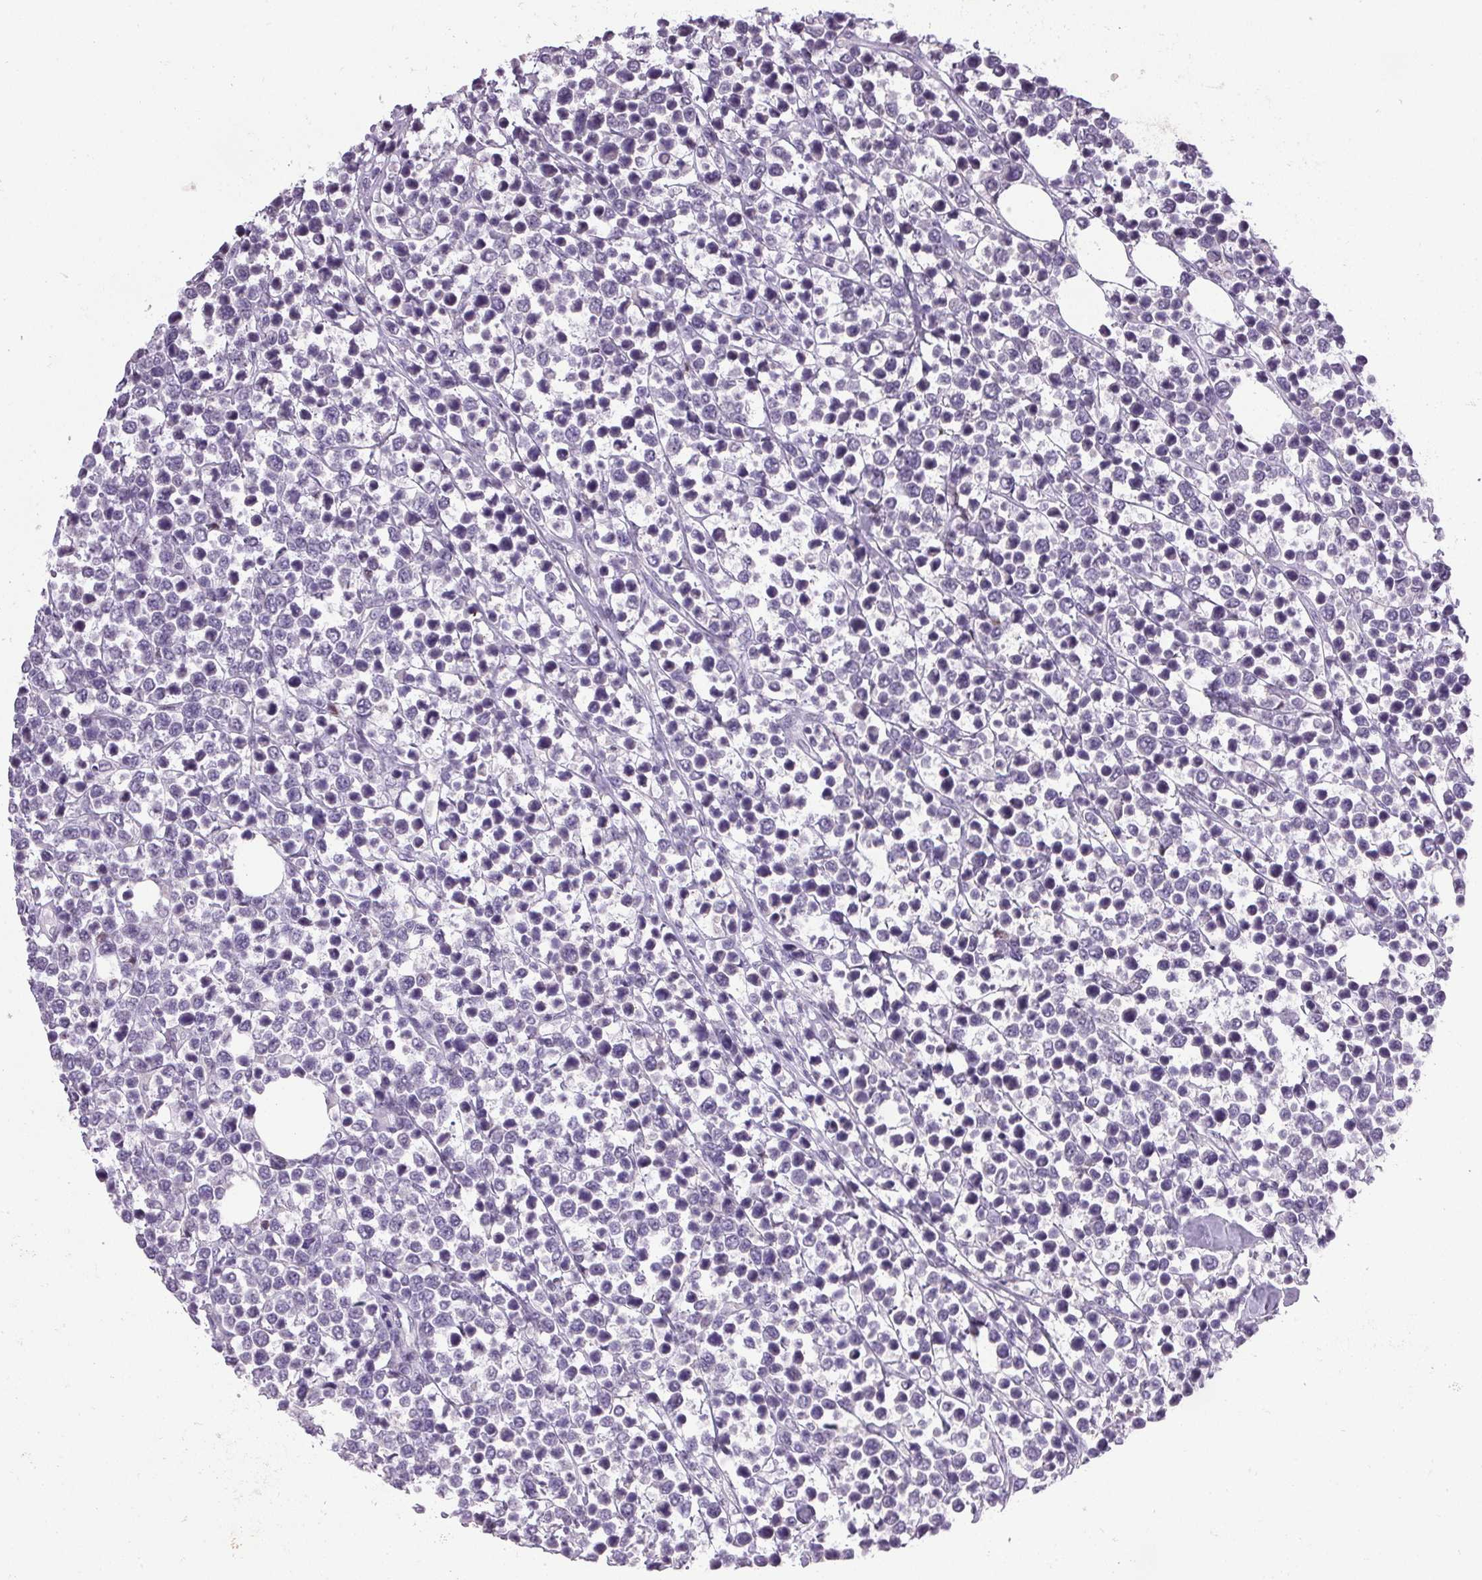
{"staining": {"intensity": "negative", "quantity": "none", "location": "none"}, "tissue": "lymphoma", "cell_type": "Tumor cells", "image_type": "cancer", "snomed": [{"axis": "morphology", "description": "Malignant lymphoma, non-Hodgkin's type, High grade"}, {"axis": "topography", "description": "Soft tissue"}], "caption": "An immunohistochemistry (IHC) histopathology image of lymphoma is shown. There is no staining in tumor cells of lymphoma.", "gene": "TRDN", "patient": {"sex": "female", "age": 56}}